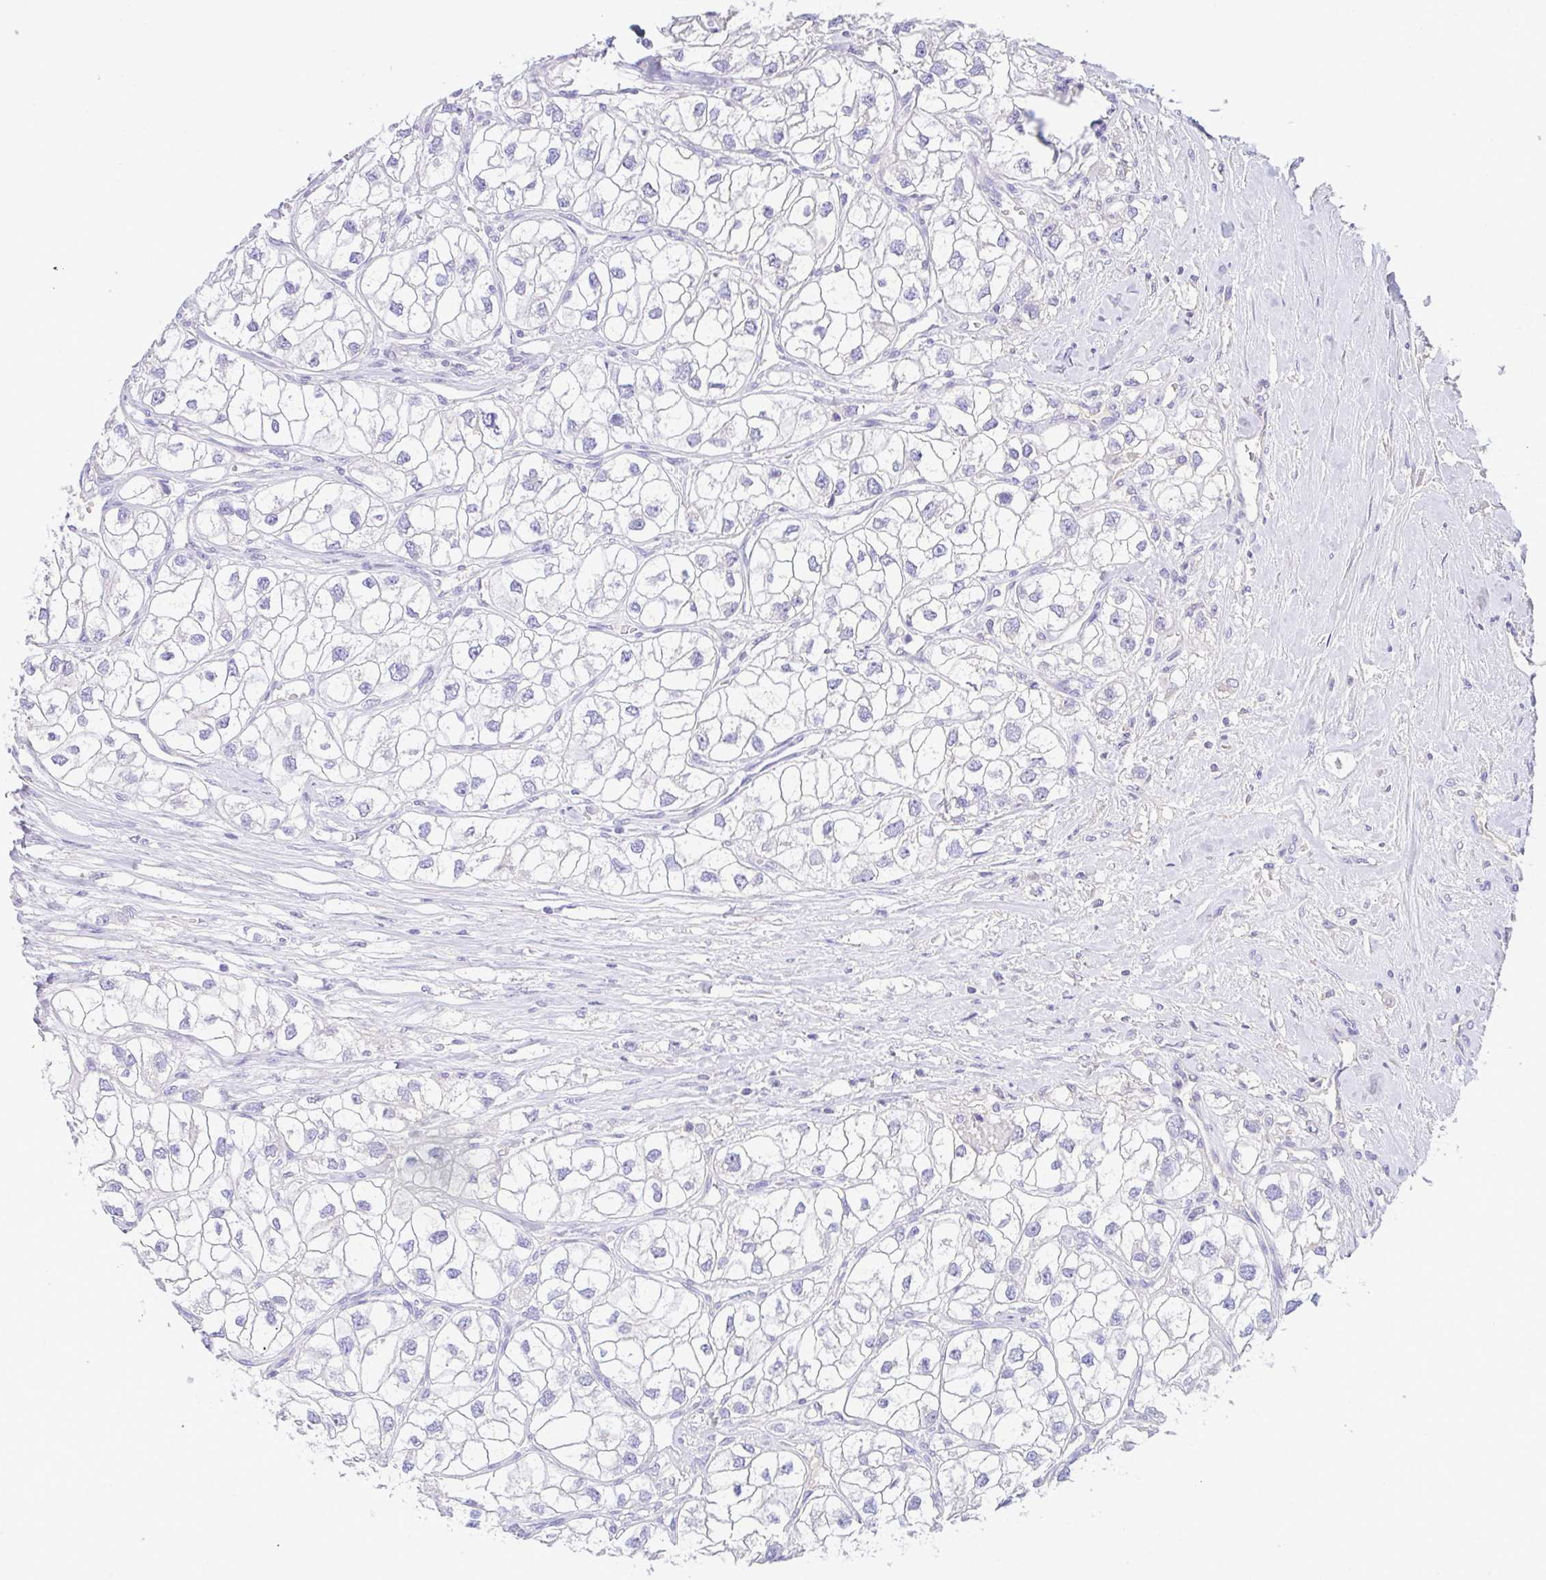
{"staining": {"intensity": "negative", "quantity": "none", "location": "none"}, "tissue": "renal cancer", "cell_type": "Tumor cells", "image_type": "cancer", "snomed": [{"axis": "morphology", "description": "Adenocarcinoma, NOS"}, {"axis": "topography", "description": "Kidney"}], "caption": "Immunohistochemistry image of renal cancer stained for a protein (brown), which reveals no positivity in tumor cells. (DAB immunohistochemistry visualized using brightfield microscopy, high magnification).", "gene": "FBXL20", "patient": {"sex": "male", "age": 59}}